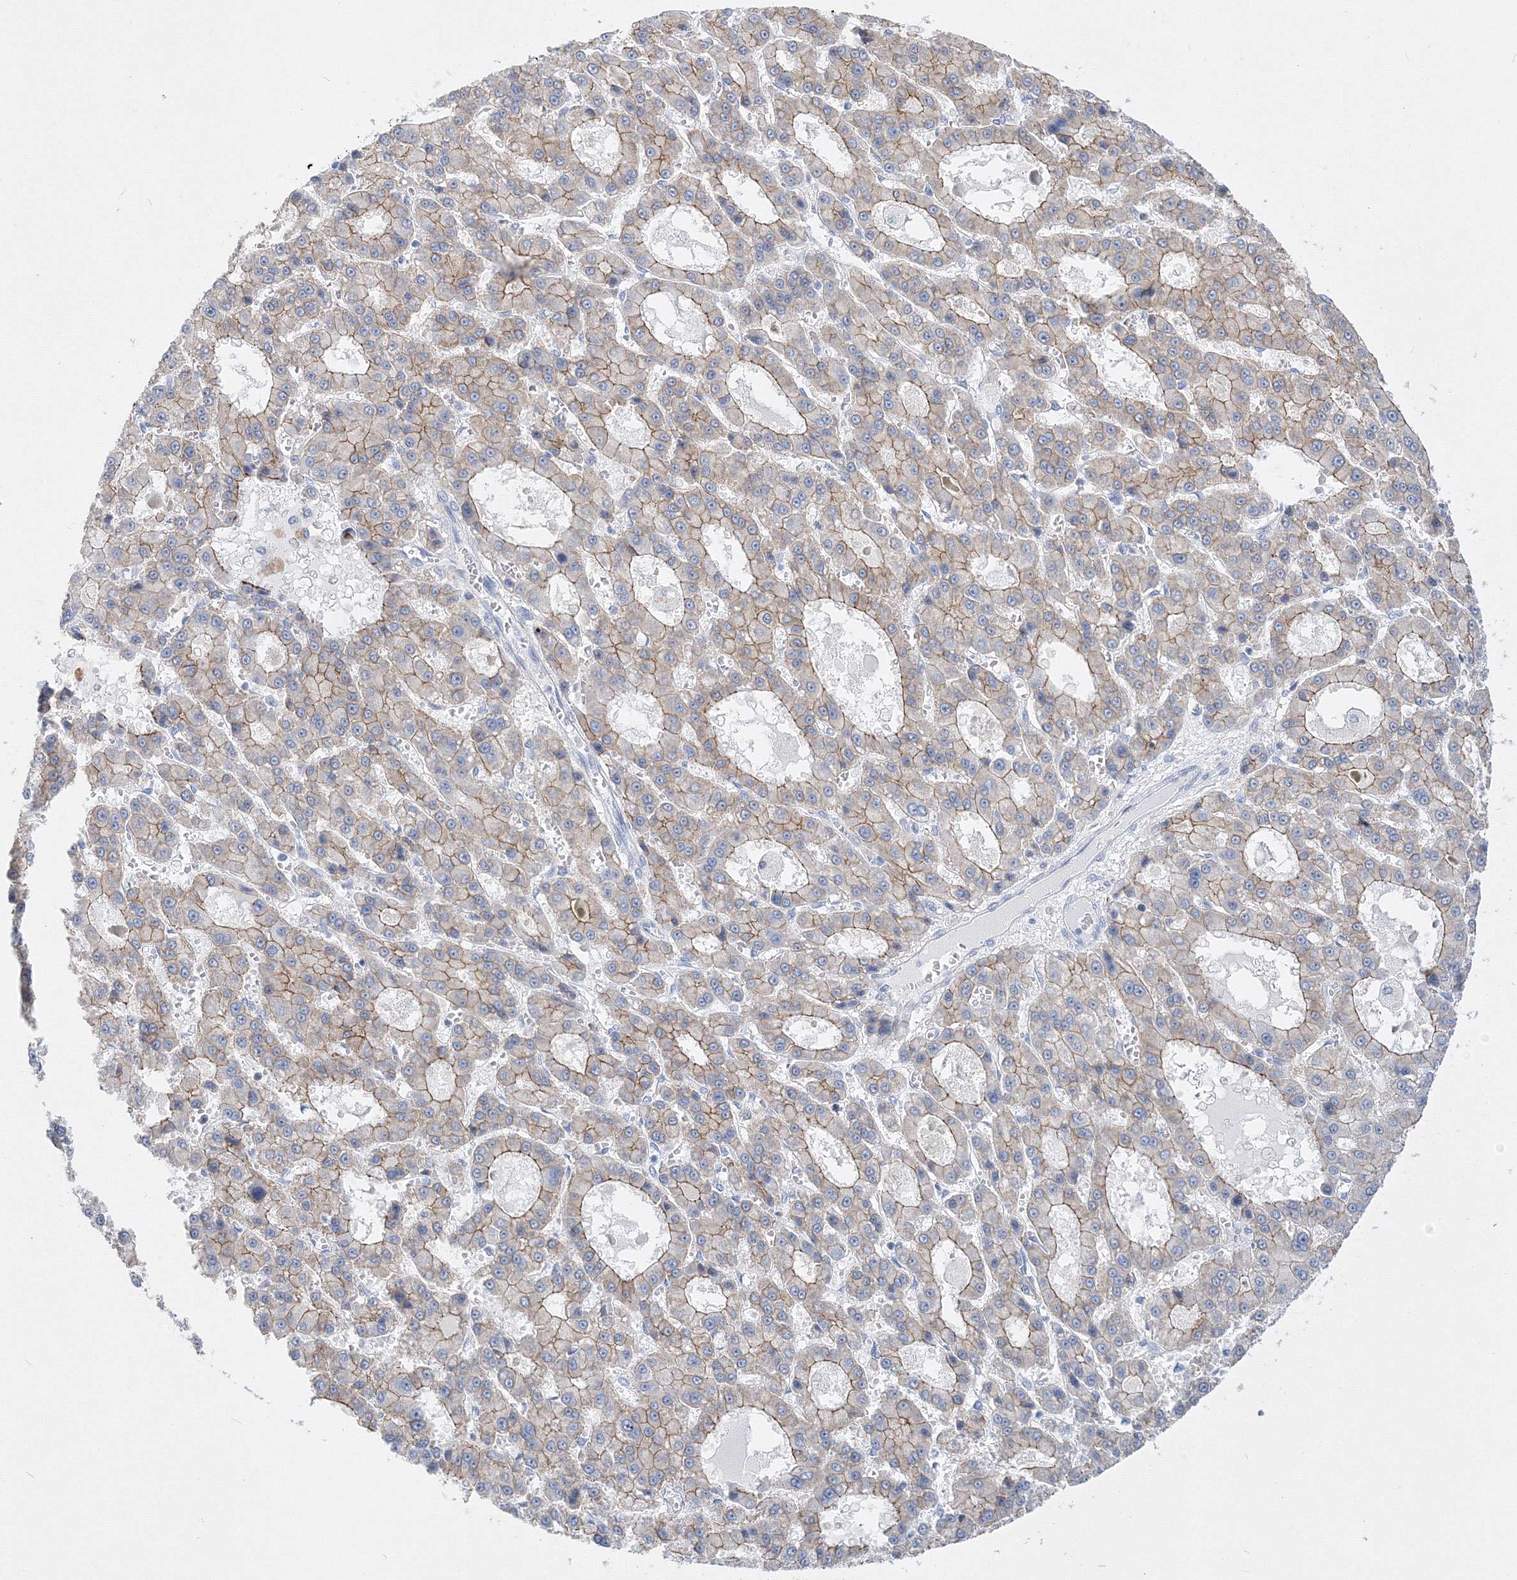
{"staining": {"intensity": "moderate", "quantity": "25%-75%", "location": "cytoplasmic/membranous"}, "tissue": "liver cancer", "cell_type": "Tumor cells", "image_type": "cancer", "snomed": [{"axis": "morphology", "description": "Carcinoma, Hepatocellular, NOS"}, {"axis": "topography", "description": "Liver"}], "caption": "DAB immunohistochemical staining of human liver hepatocellular carcinoma reveals moderate cytoplasmic/membranous protein expression in approximately 25%-75% of tumor cells. Immunohistochemistry stains the protein in brown and the nuclei are stained blue.", "gene": "AASDH", "patient": {"sex": "male", "age": 70}}